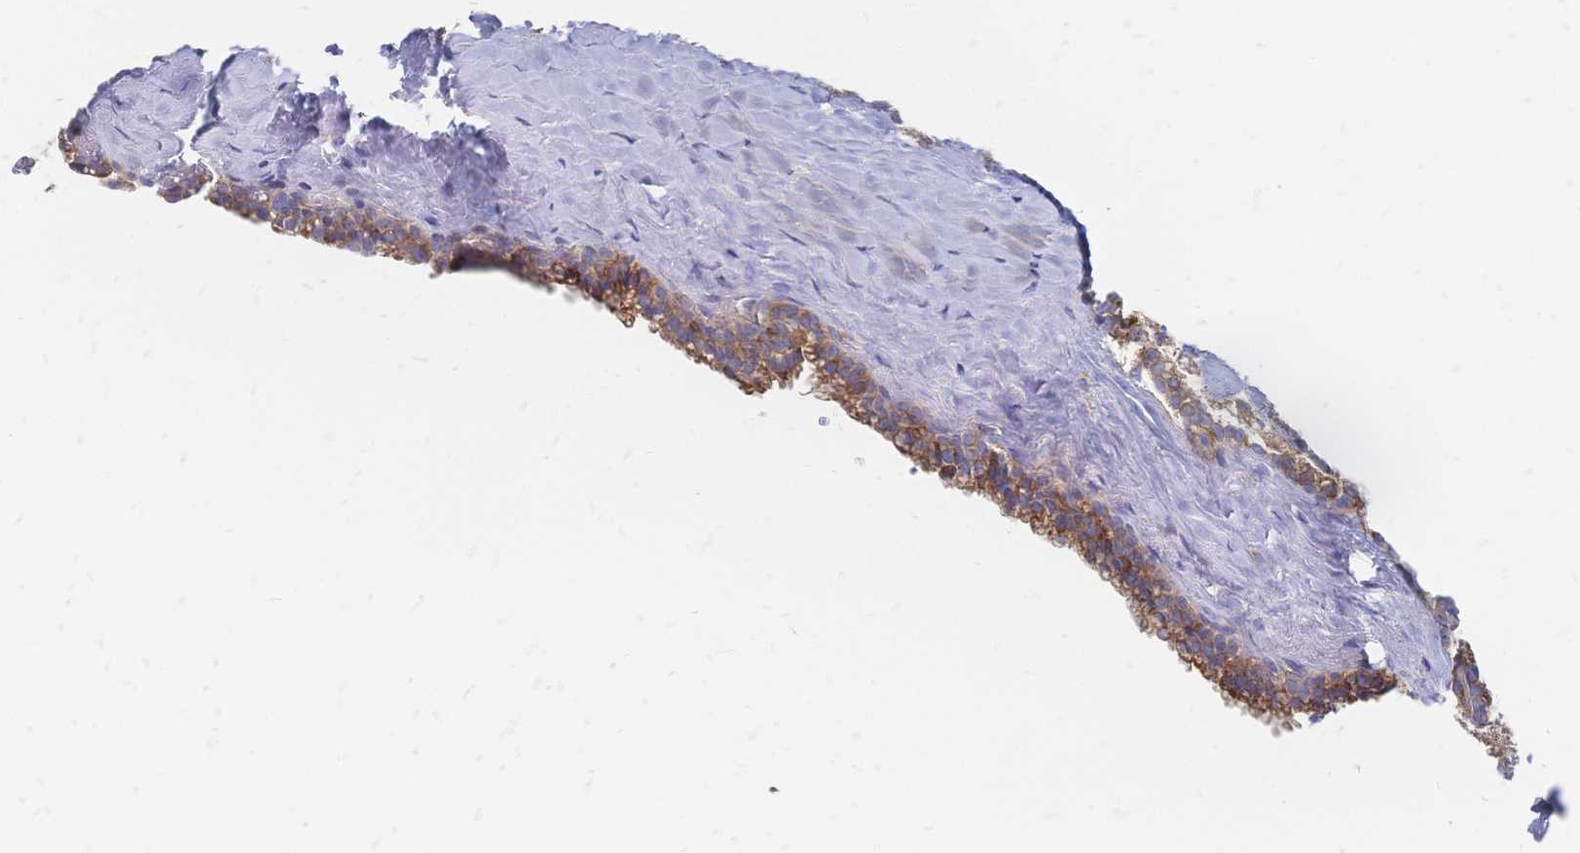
{"staining": {"intensity": "moderate", "quantity": ">75%", "location": "cytoplasmic/membranous"}, "tissue": "seminal vesicle", "cell_type": "Glandular cells", "image_type": "normal", "snomed": [{"axis": "morphology", "description": "Normal tissue, NOS"}, {"axis": "topography", "description": "Seminal veicle"}], "caption": "IHC image of unremarkable seminal vesicle stained for a protein (brown), which demonstrates medium levels of moderate cytoplasmic/membranous expression in about >75% of glandular cells.", "gene": "SORBS1", "patient": {"sex": "male", "age": 47}}